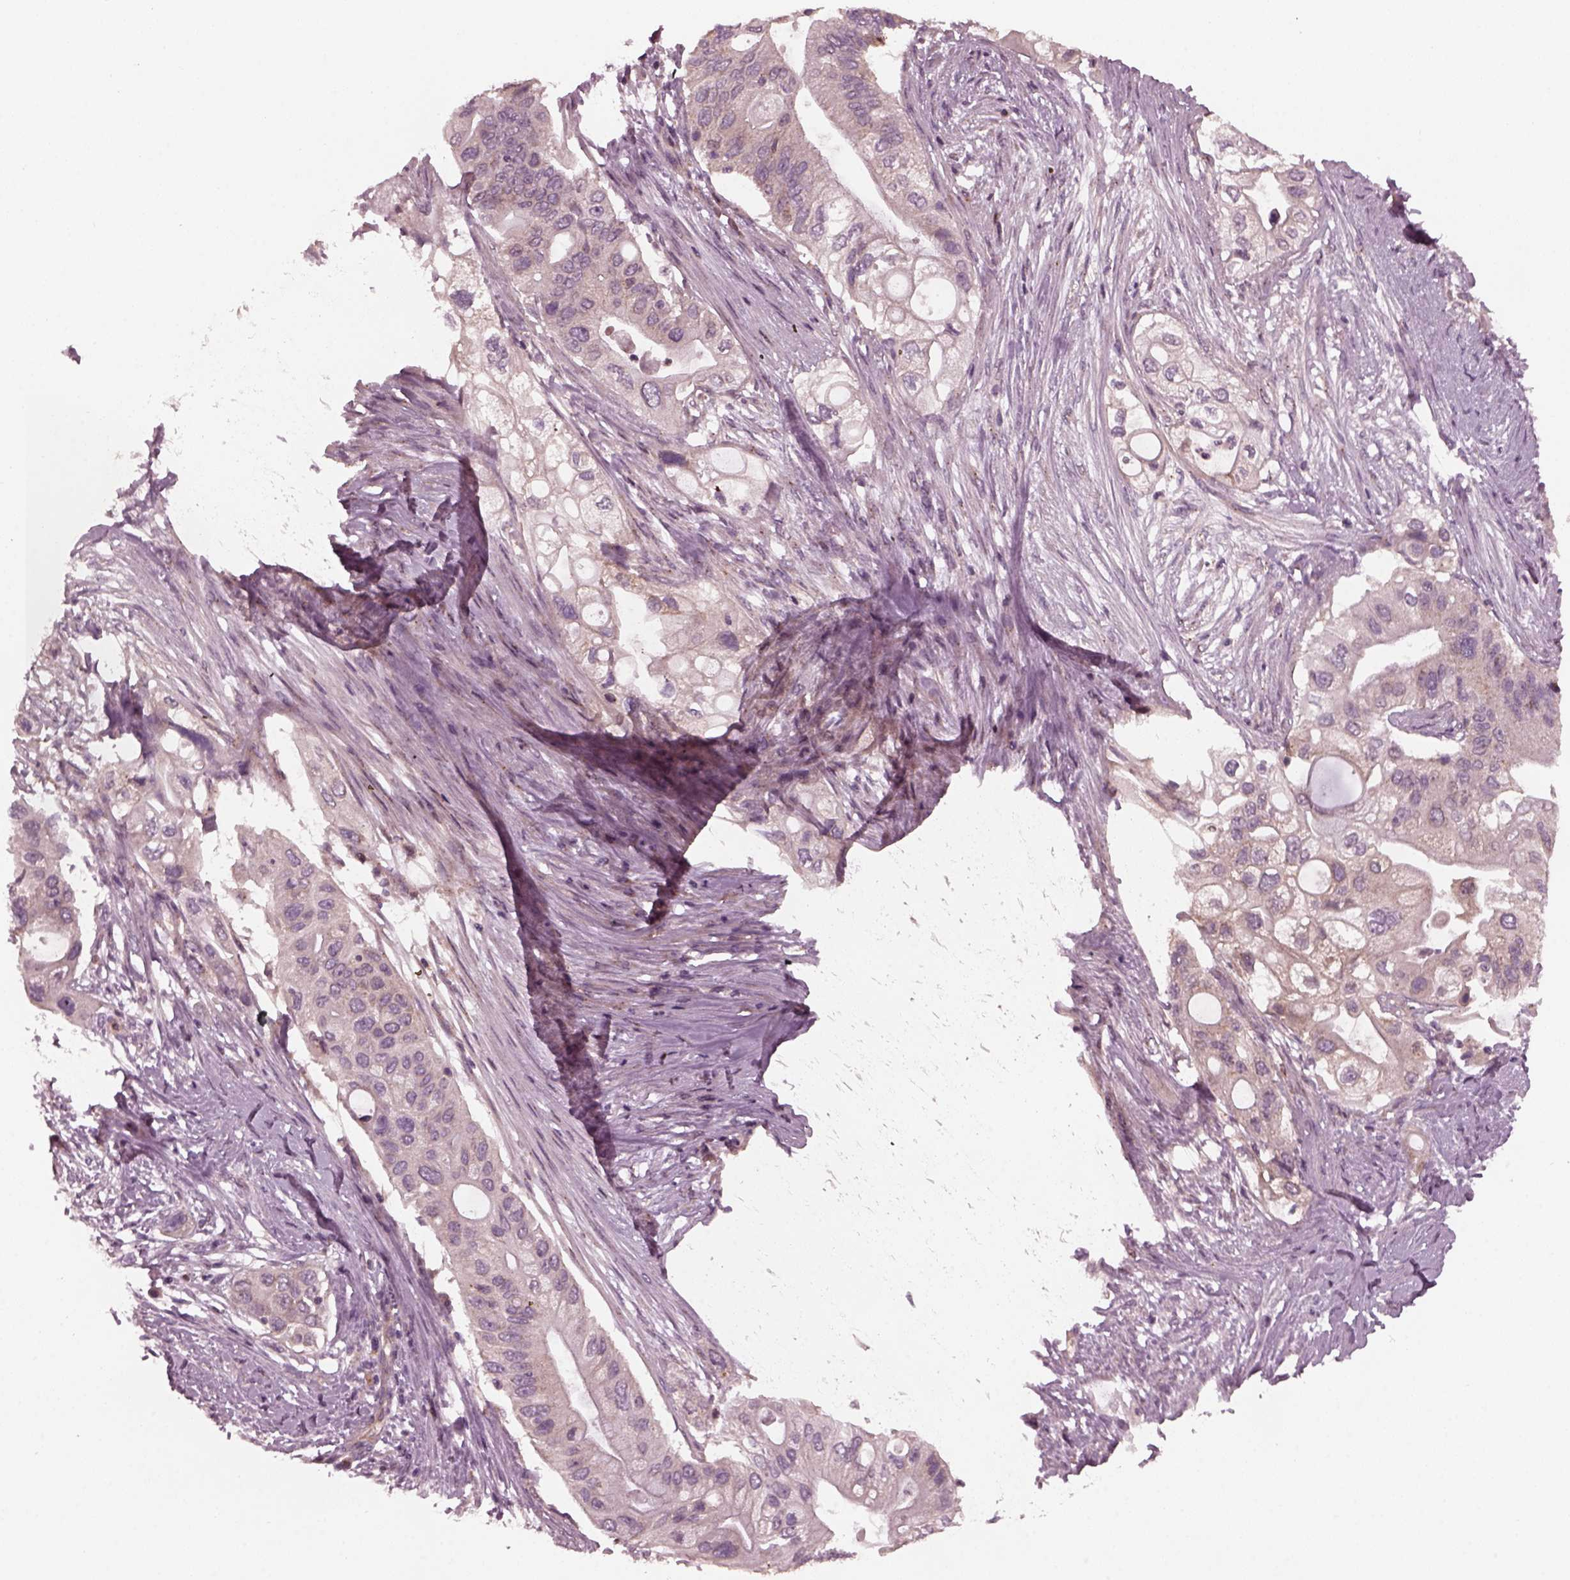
{"staining": {"intensity": "negative", "quantity": "none", "location": "none"}, "tissue": "pancreatic cancer", "cell_type": "Tumor cells", "image_type": "cancer", "snomed": [{"axis": "morphology", "description": "Adenocarcinoma, NOS"}, {"axis": "topography", "description": "Pancreas"}], "caption": "DAB immunohistochemical staining of human pancreatic adenocarcinoma shows no significant positivity in tumor cells. (Brightfield microscopy of DAB (3,3'-diaminobenzidine) immunohistochemistry (IHC) at high magnification).", "gene": "TUBG1", "patient": {"sex": "female", "age": 72}}